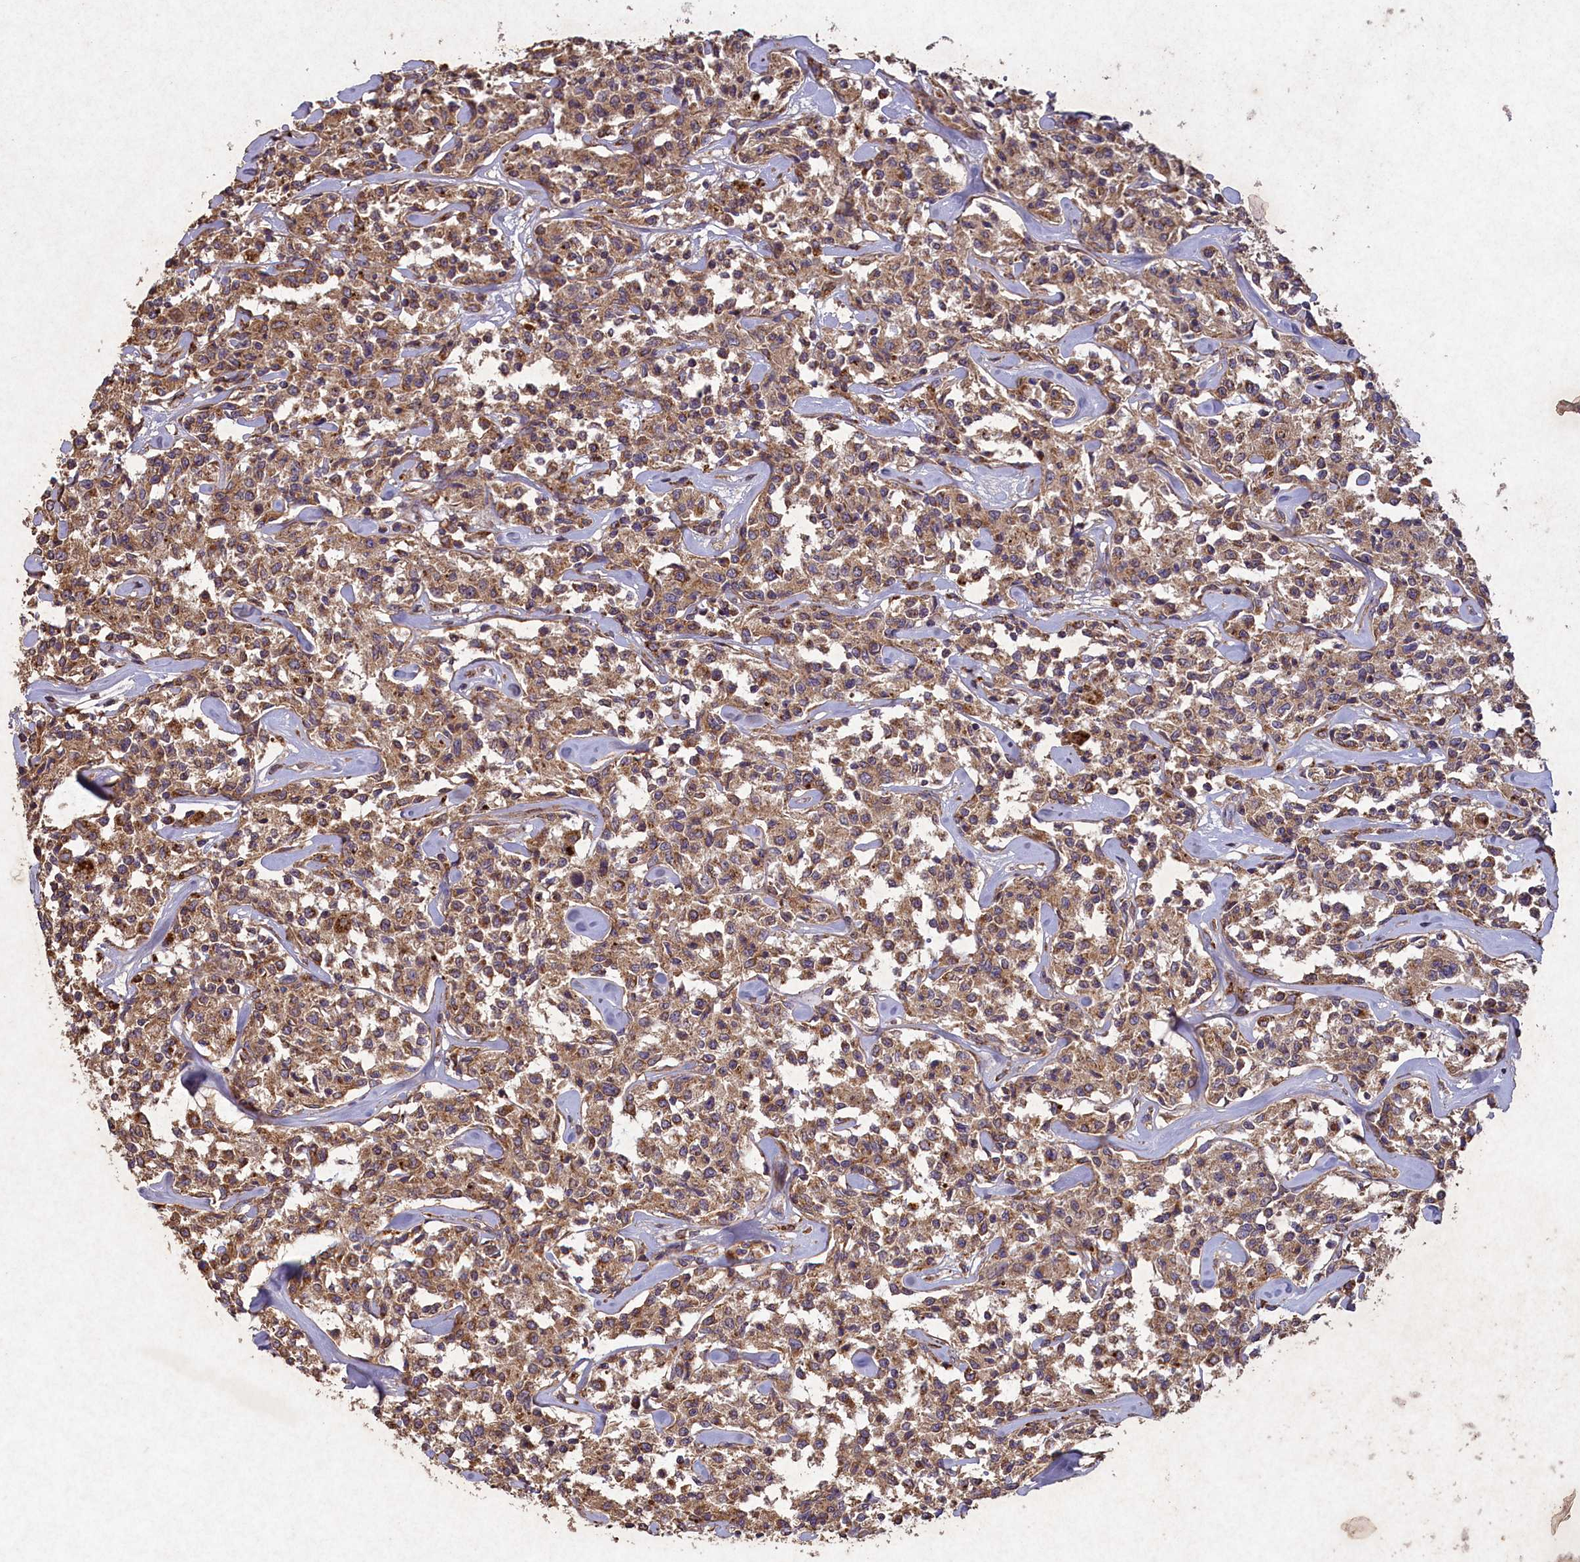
{"staining": {"intensity": "moderate", "quantity": ">75%", "location": "cytoplasmic/membranous"}, "tissue": "lymphoma", "cell_type": "Tumor cells", "image_type": "cancer", "snomed": [{"axis": "morphology", "description": "Malignant lymphoma, non-Hodgkin's type, Low grade"}, {"axis": "topography", "description": "Small intestine"}], "caption": "This is an image of IHC staining of lymphoma, which shows moderate positivity in the cytoplasmic/membranous of tumor cells.", "gene": "CIAO2B", "patient": {"sex": "female", "age": 59}}